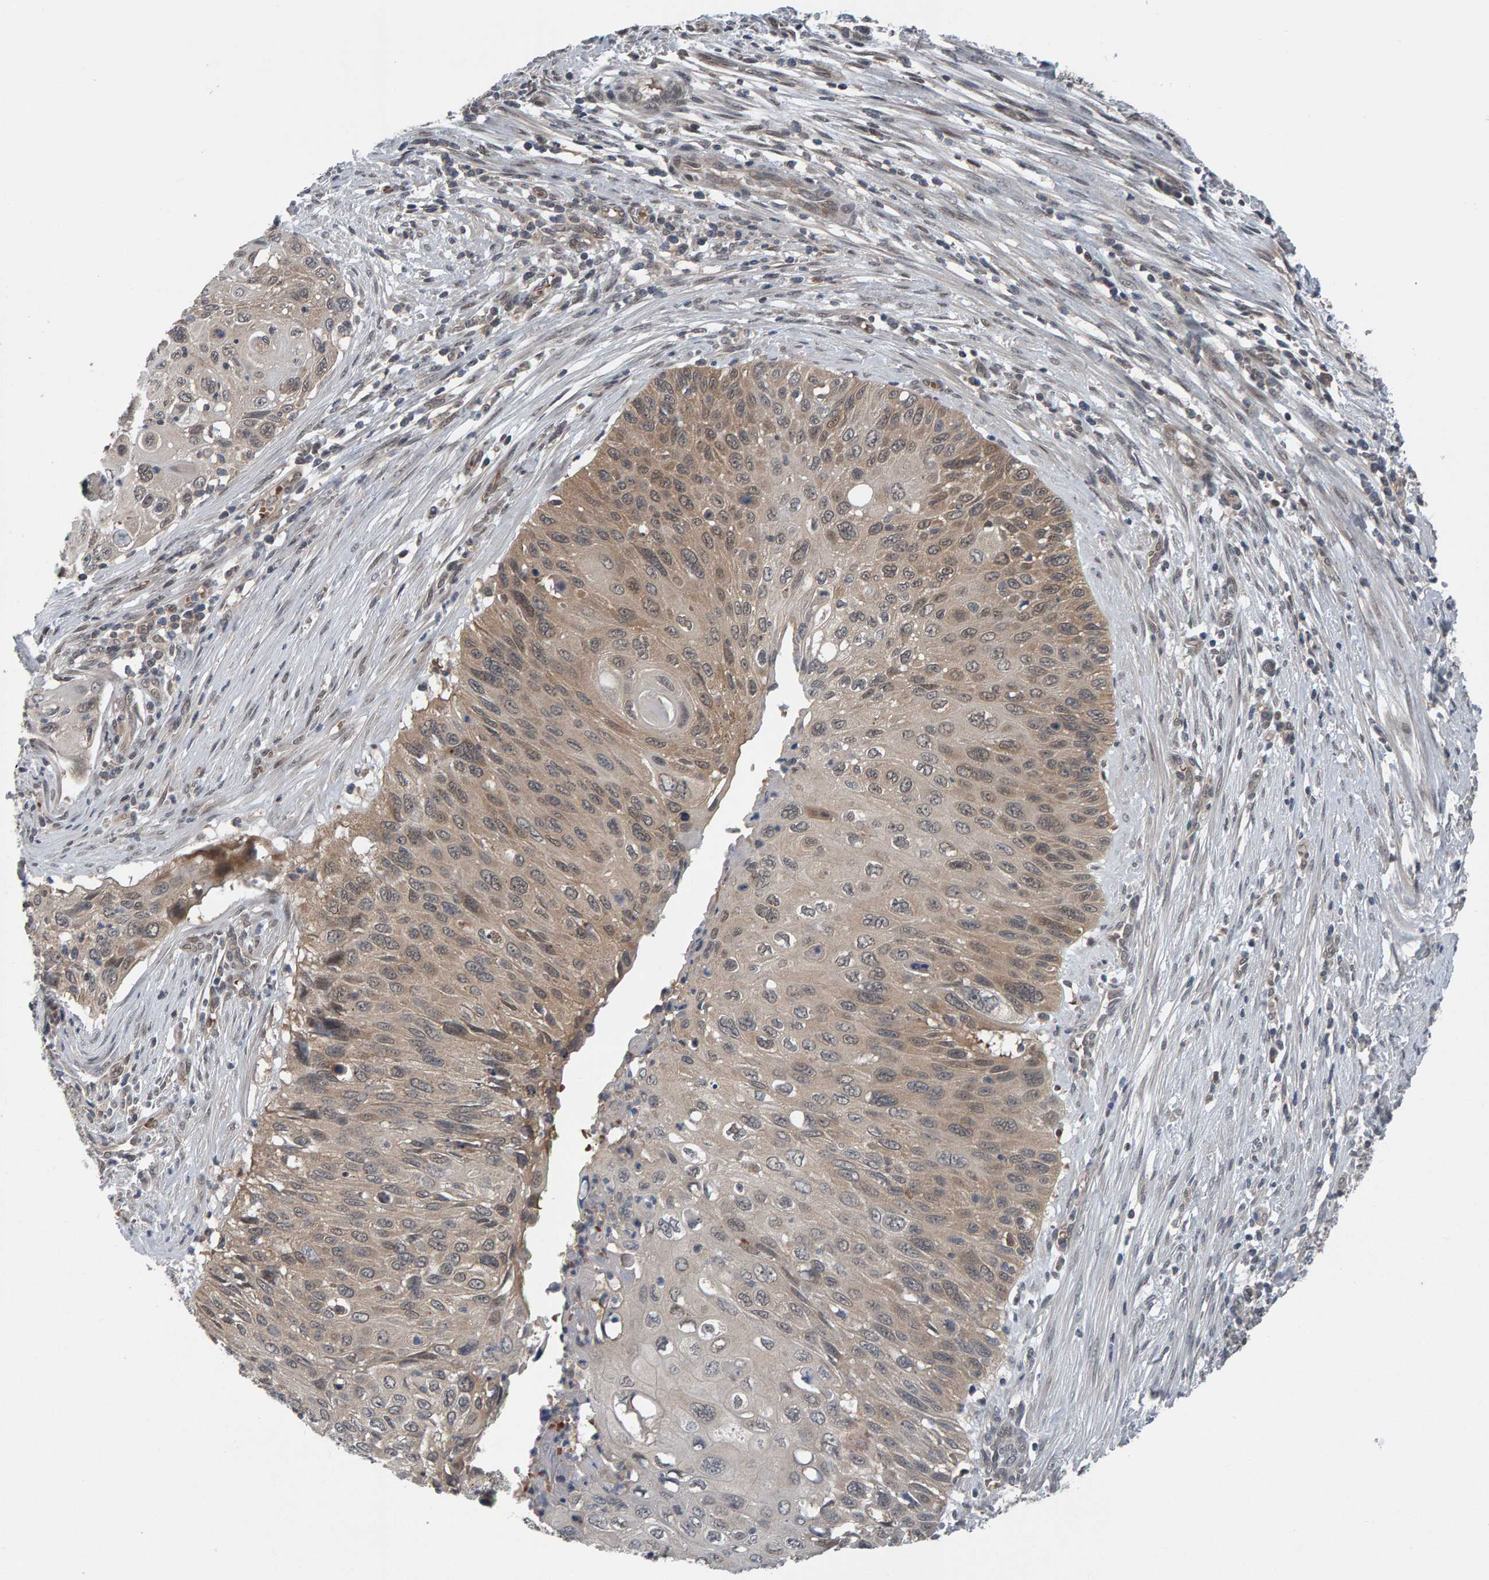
{"staining": {"intensity": "weak", "quantity": "25%-75%", "location": "cytoplasmic/membranous"}, "tissue": "cervical cancer", "cell_type": "Tumor cells", "image_type": "cancer", "snomed": [{"axis": "morphology", "description": "Squamous cell carcinoma, NOS"}, {"axis": "topography", "description": "Cervix"}], "caption": "Weak cytoplasmic/membranous protein staining is present in about 25%-75% of tumor cells in cervical cancer (squamous cell carcinoma). Using DAB (brown) and hematoxylin (blue) stains, captured at high magnification using brightfield microscopy.", "gene": "COASY", "patient": {"sex": "female", "age": 70}}